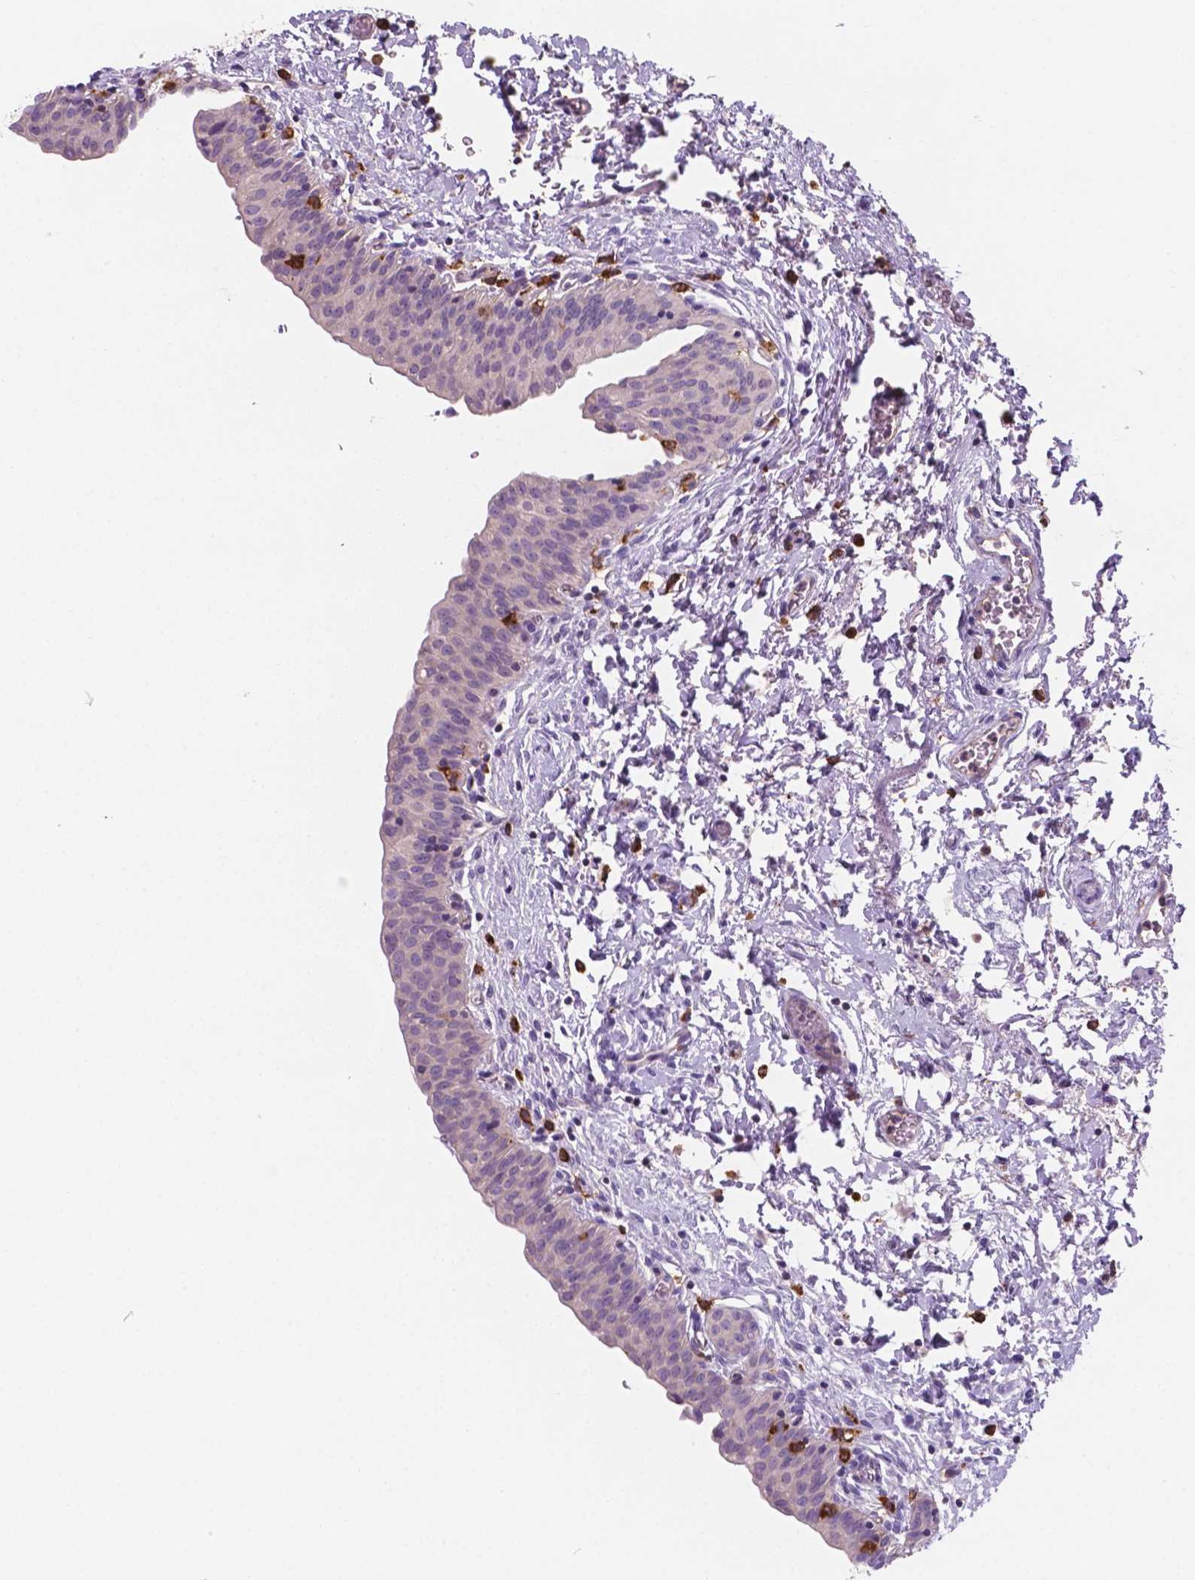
{"staining": {"intensity": "negative", "quantity": "none", "location": "none"}, "tissue": "urinary bladder", "cell_type": "Urothelial cells", "image_type": "normal", "snomed": [{"axis": "morphology", "description": "Normal tissue, NOS"}, {"axis": "topography", "description": "Urinary bladder"}], "caption": "Immunohistochemistry histopathology image of unremarkable urinary bladder: urinary bladder stained with DAB (3,3'-diaminobenzidine) shows no significant protein positivity in urothelial cells. (Immunohistochemistry (ihc), brightfield microscopy, high magnification).", "gene": "MKRN2OS", "patient": {"sex": "male", "age": 56}}